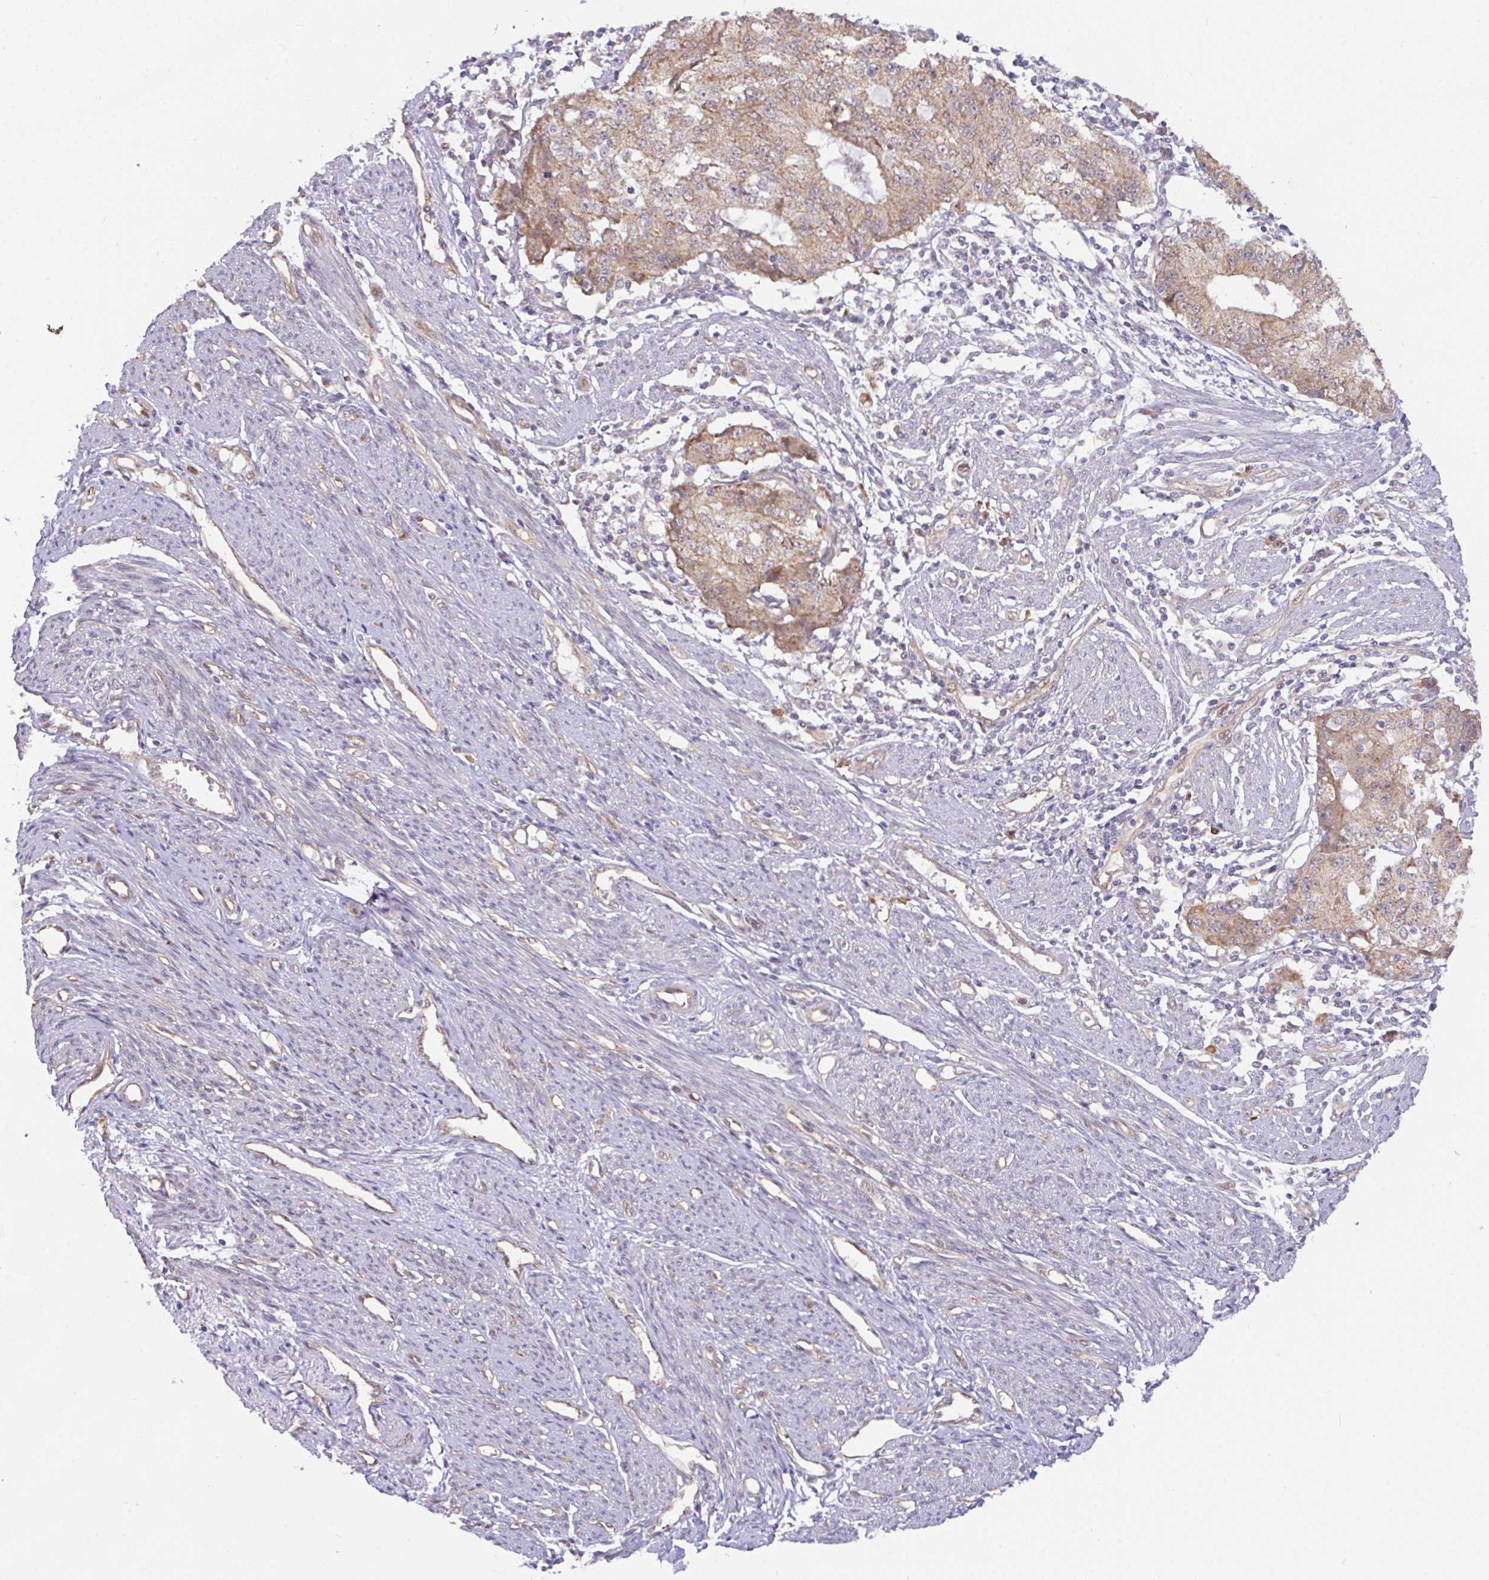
{"staining": {"intensity": "weak", "quantity": ">75%", "location": "cytoplasmic/membranous"}, "tissue": "endometrial cancer", "cell_type": "Tumor cells", "image_type": "cancer", "snomed": [{"axis": "morphology", "description": "Adenocarcinoma, NOS"}, {"axis": "topography", "description": "Endometrium"}], "caption": "Immunohistochemical staining of adenocarcinoma (endometrial) reveals low levels of weak cytoplasmic/membranous positivity in approximately >75% of tumor cells.", "gene": "DLEU7", "patient": {"sex": "female", "age": 56}}